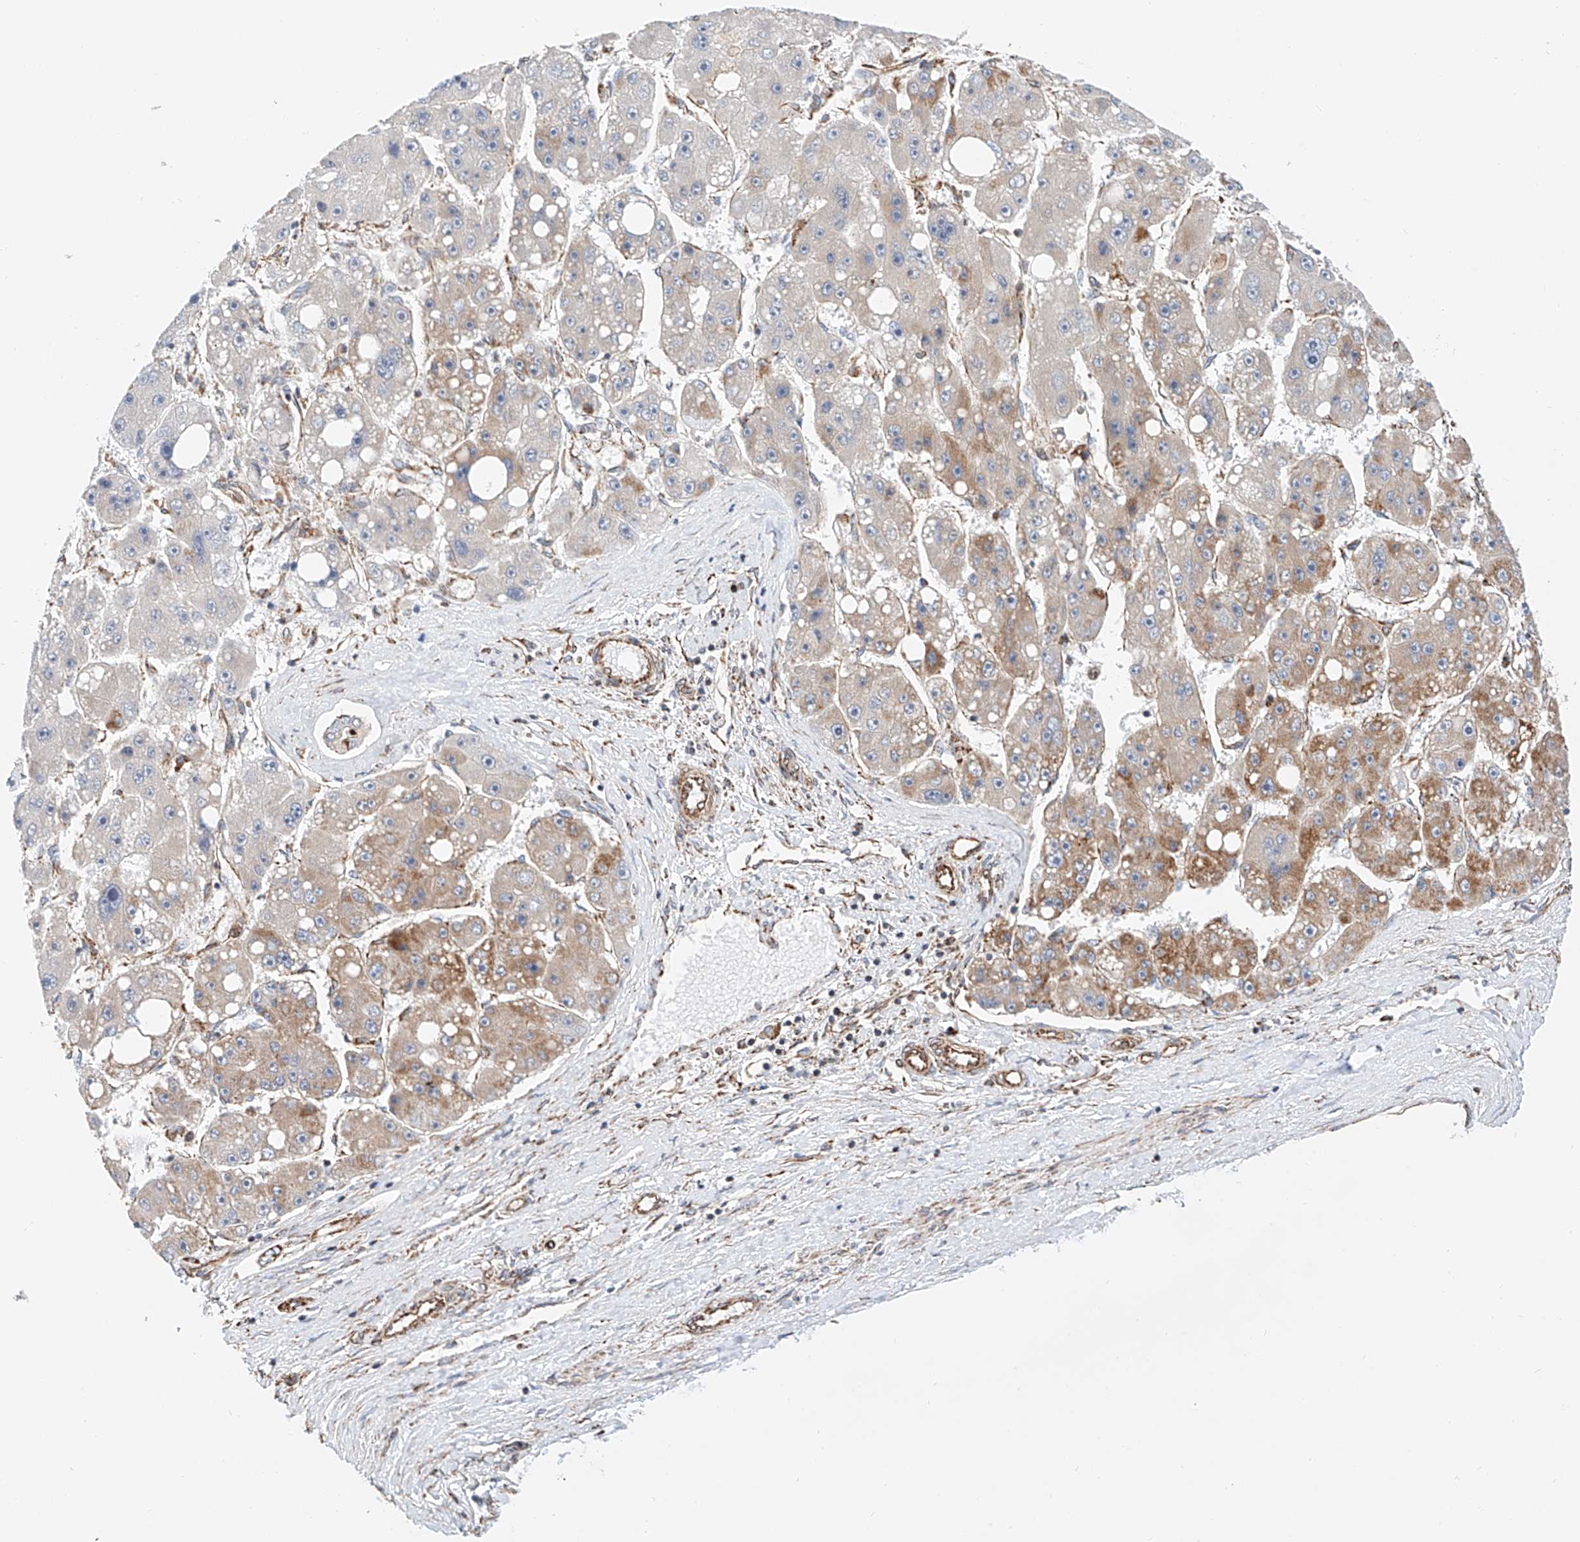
{"staining": {"intensity": "moderate", "quantity": "<25%", "location": "cytoplasmic/membranous"}, "tissue": "liver cancer", "cell_type": "Tumor cells", "image_type": "cancer", "snomed": [{"axis": "morphology", "description": "Carcinoma, Hepatocellular, NOS"}, {"axis": "topography", "description": "Liver"}], "caption": "Immunohistochemical staining of liver hepatocellular carcinoma displays moderate cytoplasmic/membranous protein expression in approximately <25% of tumor cells. The staining is performed using DAB brown chromogen to label protein expression. The nuclei are counter-stained blue using hematoxylin.", "gene": "NDUFV3", "patient": {"sex": "female", "age": 61}}